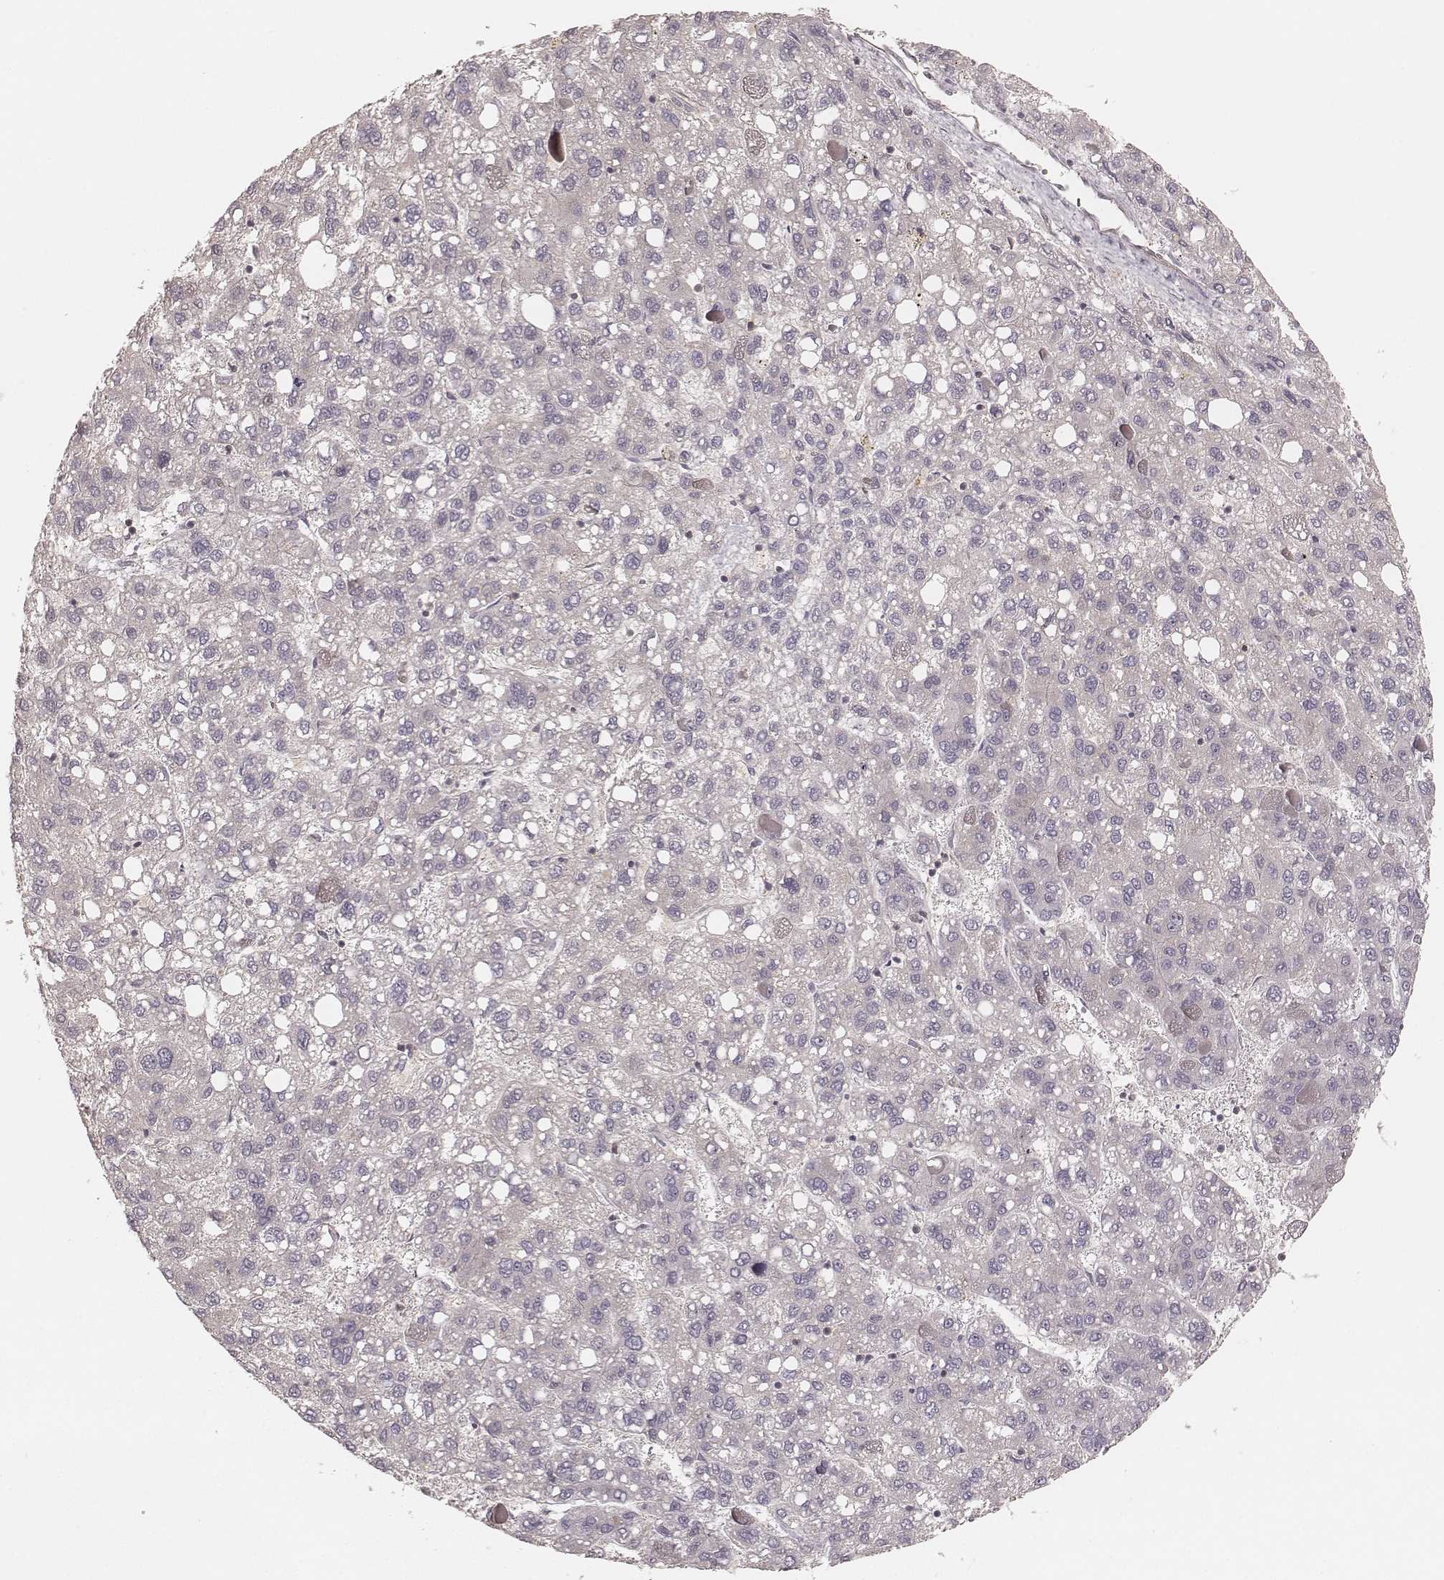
{"staining": {"intensity": "negative", "quantity": "none", "location": "none"}, "tissue": "liver cancer", "cell_type": "Tumor cells", "image_type": "cancer", "snomed": [{"axis": "morphology", "description": "Carcinoma, Hepatocellular, NOS"}, {"axis": "topography", "description": "Liver"}], "caption": "Tumor cells are negative for protein expression in human liver hepatocellular carcinoma.", "gene": "CARS1", "patient": {"sex": "female", "age": 82}}